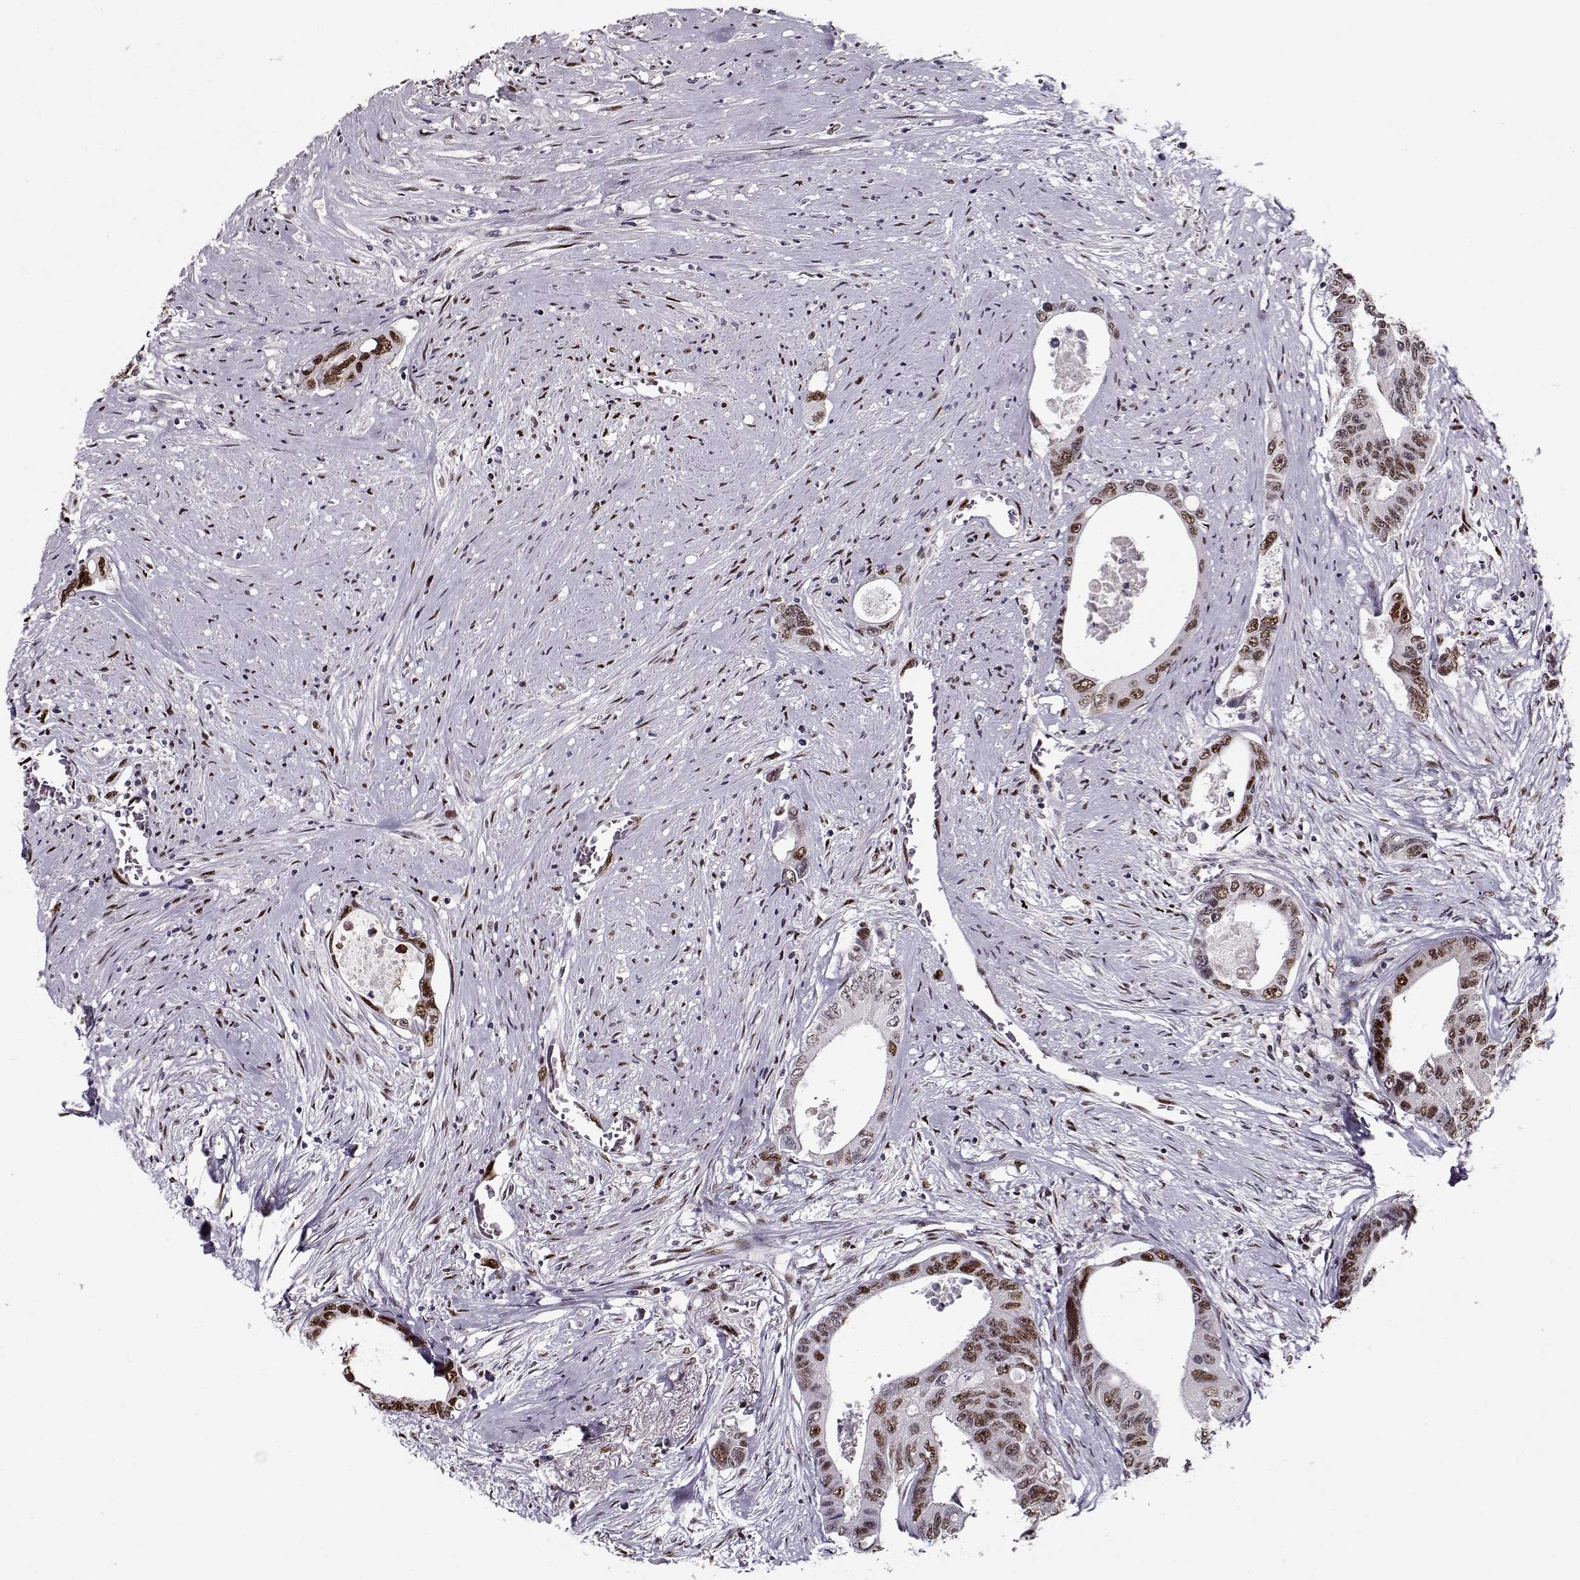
{"staining": {"intensity": "moderate", "quantity": ">75%", "location": "nuclear"}, "tissue": "colorectal cancer", "cell_type": "Tumor cells", "image_type": "cancer", "snomed": [{"axis": "morphology", "description": "Adenocarcinoma, NOS"}, {"axis": "topography", "description": "Rectum"}], "caption": "Immunohistochemical staining of colorectal cancer displays medium levels of moderate nuclear expression in about >75% of tumor cells.", "gene": "PRMT8", "patient": {"sex": "male", "age": 59}}